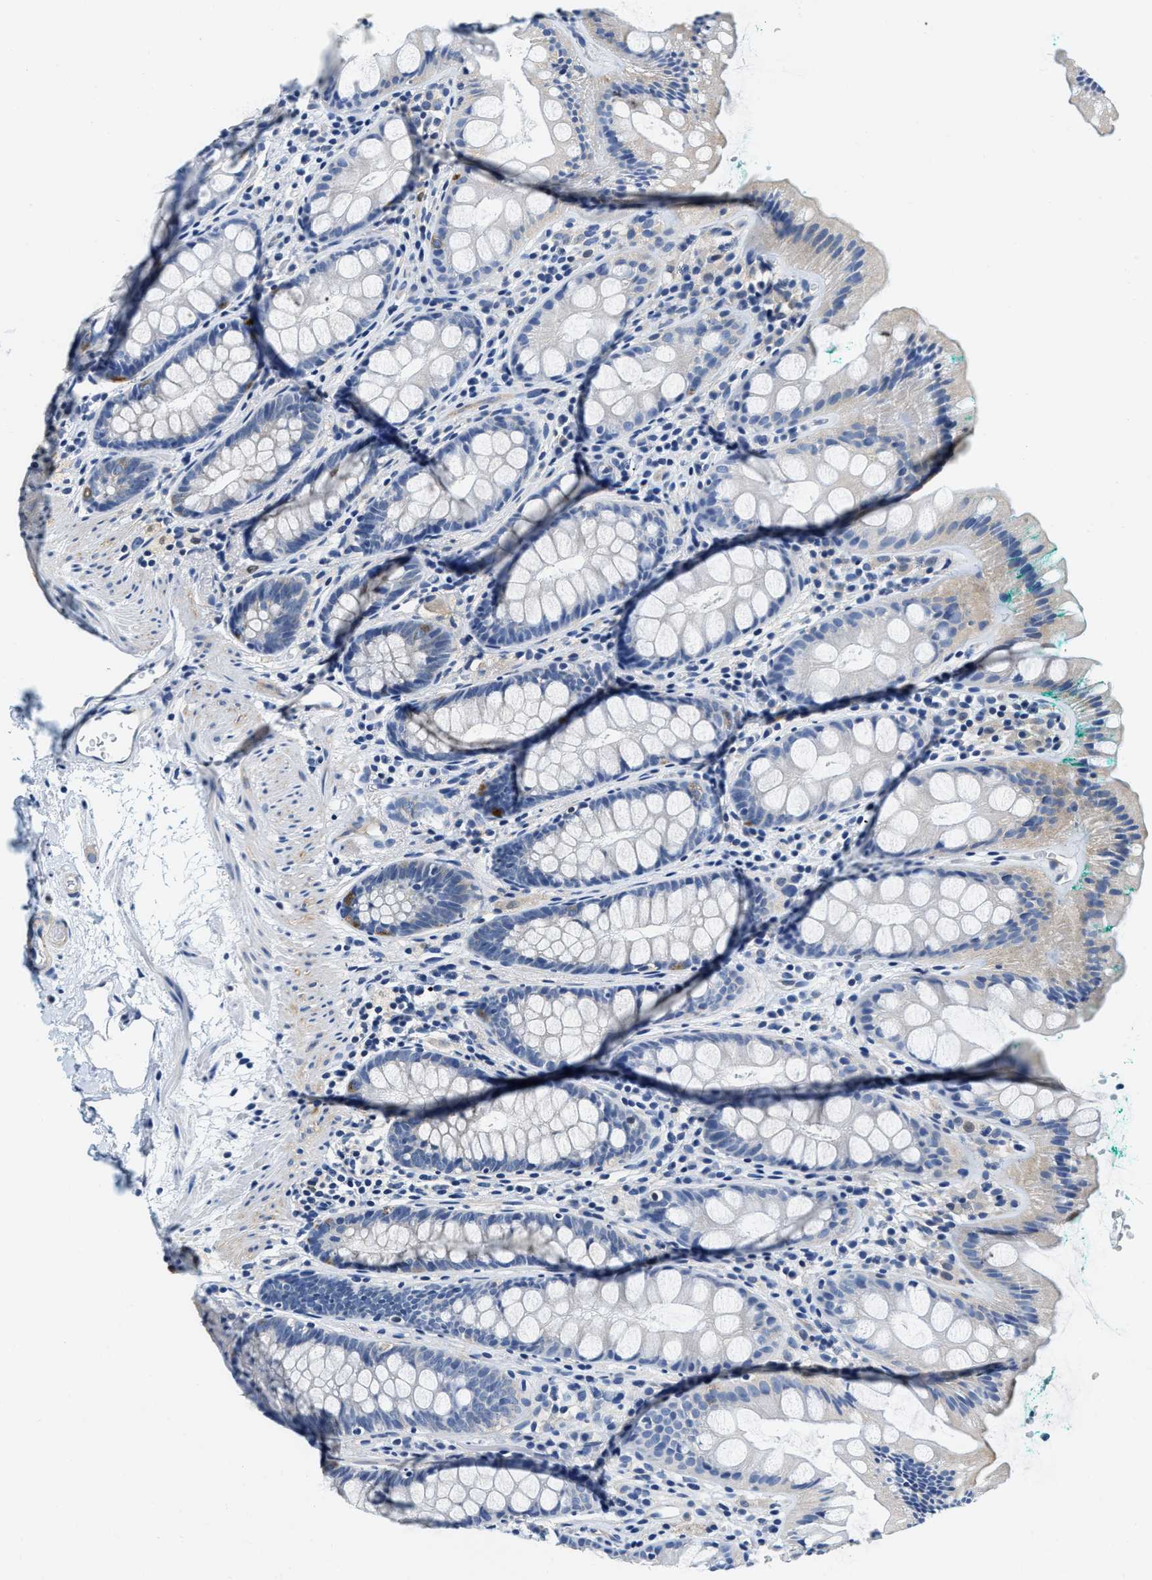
{"staining": {"intensity": "moderate", "quantity": "<25%", "location": "cytoplasmic/membranous"}, "tissue": "rectum", "cell_type": "Glandular cells", "image_type": "normal", "snomed": [{"axis": "morphology", "description": "Normal tissue, NOS"}, {"axis": "topography", "description": "Rectum"}], "caption": "Glandular cells exhibit moderate cytoplasmic/membranous positivity in about <25% of cells in benign rectum. Using DAB (brown) and hematoxylin (blue) stains, captured at high magnification using brightfield microscopy.", "gene": "EIF2AK2", "patient": {"sex": "female", "age": 65}}